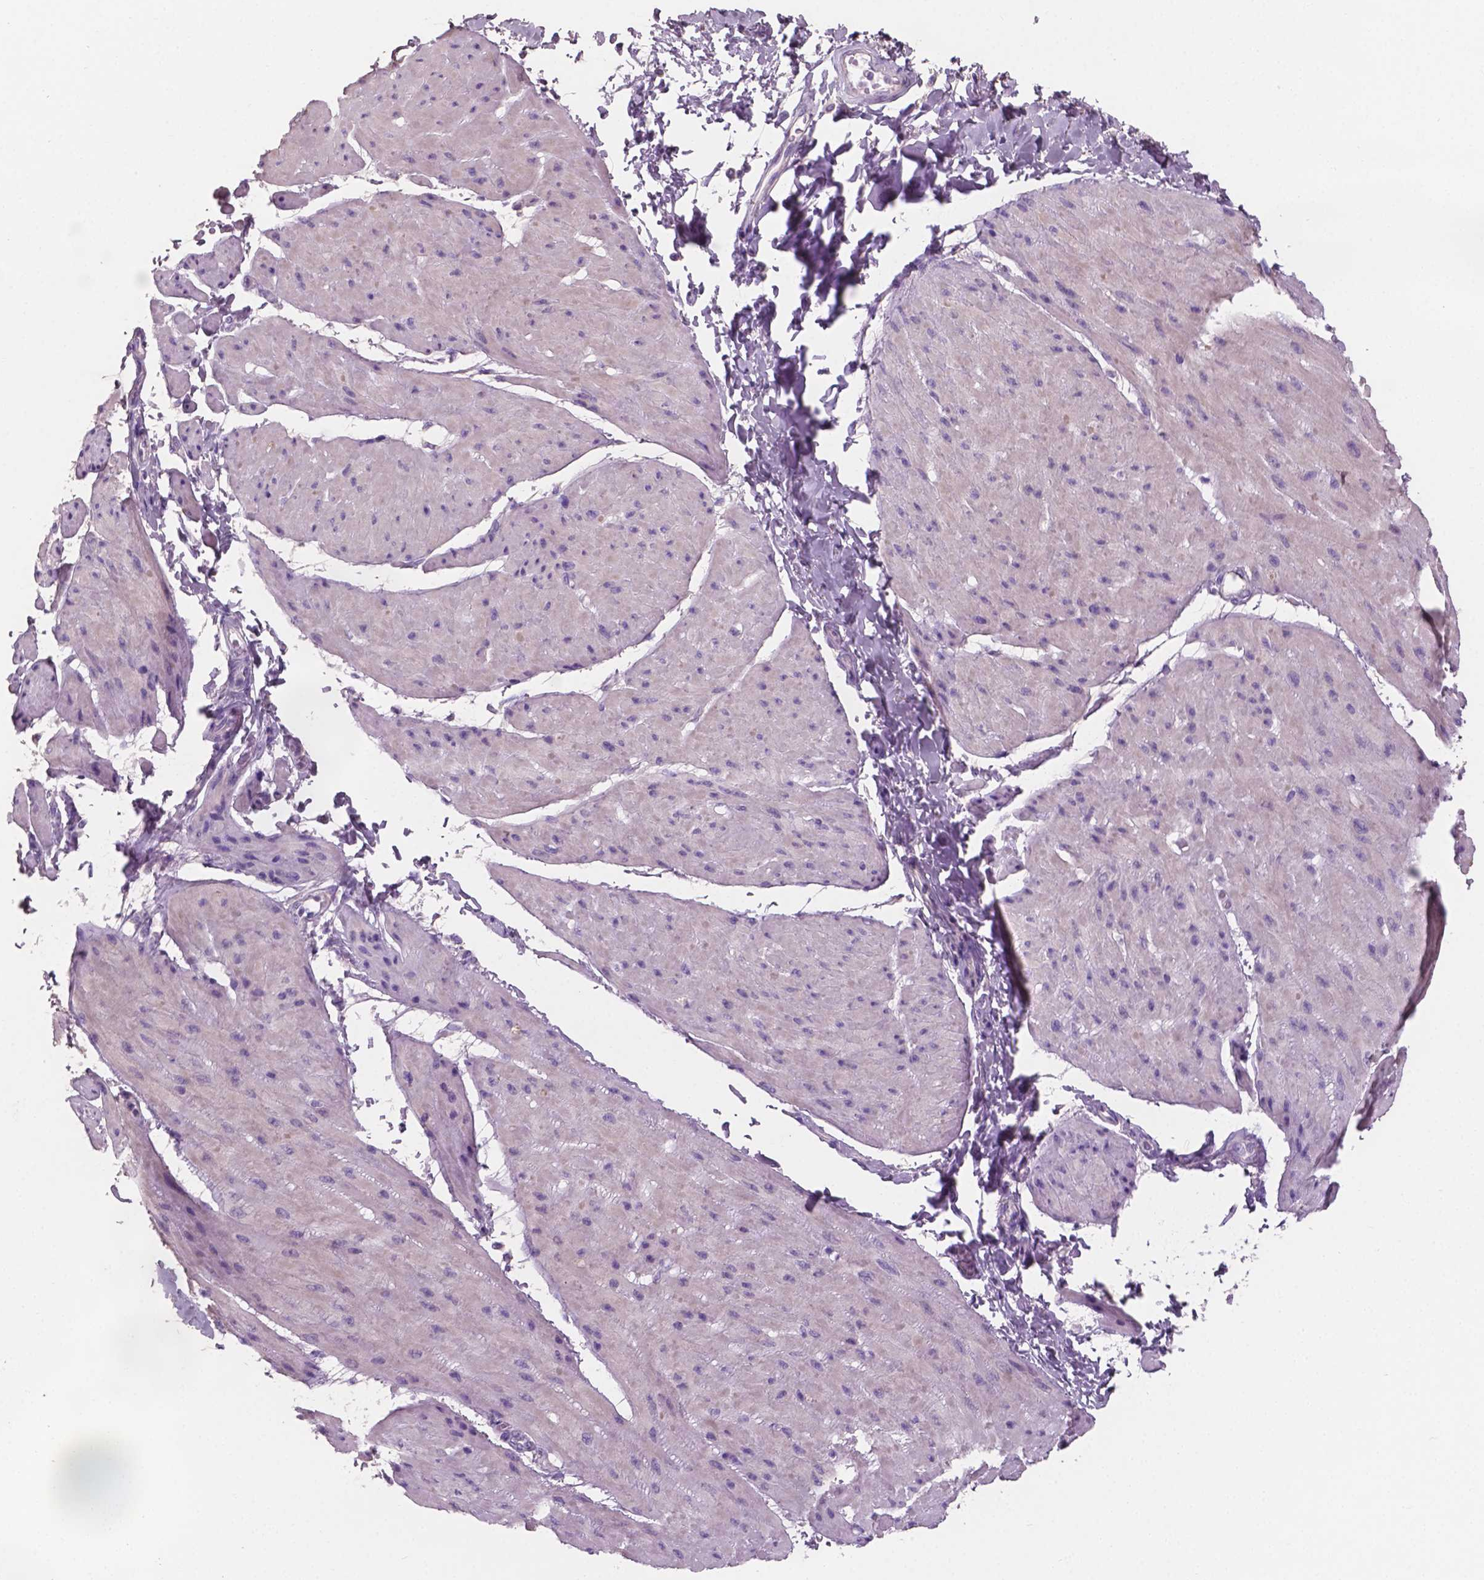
{"staining": {"intensity": "negative", "quantity": "none", "location": "none"}, "tissue": "adipose tissue", "cell_type": "Adipocytes", "image_type": "normal", "snomed": [{"axis": "morphology", "description": "Normal tissue, NOS"}, {"axis": "topography", "description": "Urinary bladder"}, {"axis": "topography", "description": "Peripheral nerve tissue"}], "caption": "A micrograph of adipose tissue stained for a protein shows no brown staining in adipocytes. Brightfield microscopy of IHC stained with DAB (brown) and hematoxylin (blue), captured at high magnification.", "gene": "SBSN", "patient": {"sex": "female", "age": 60}}